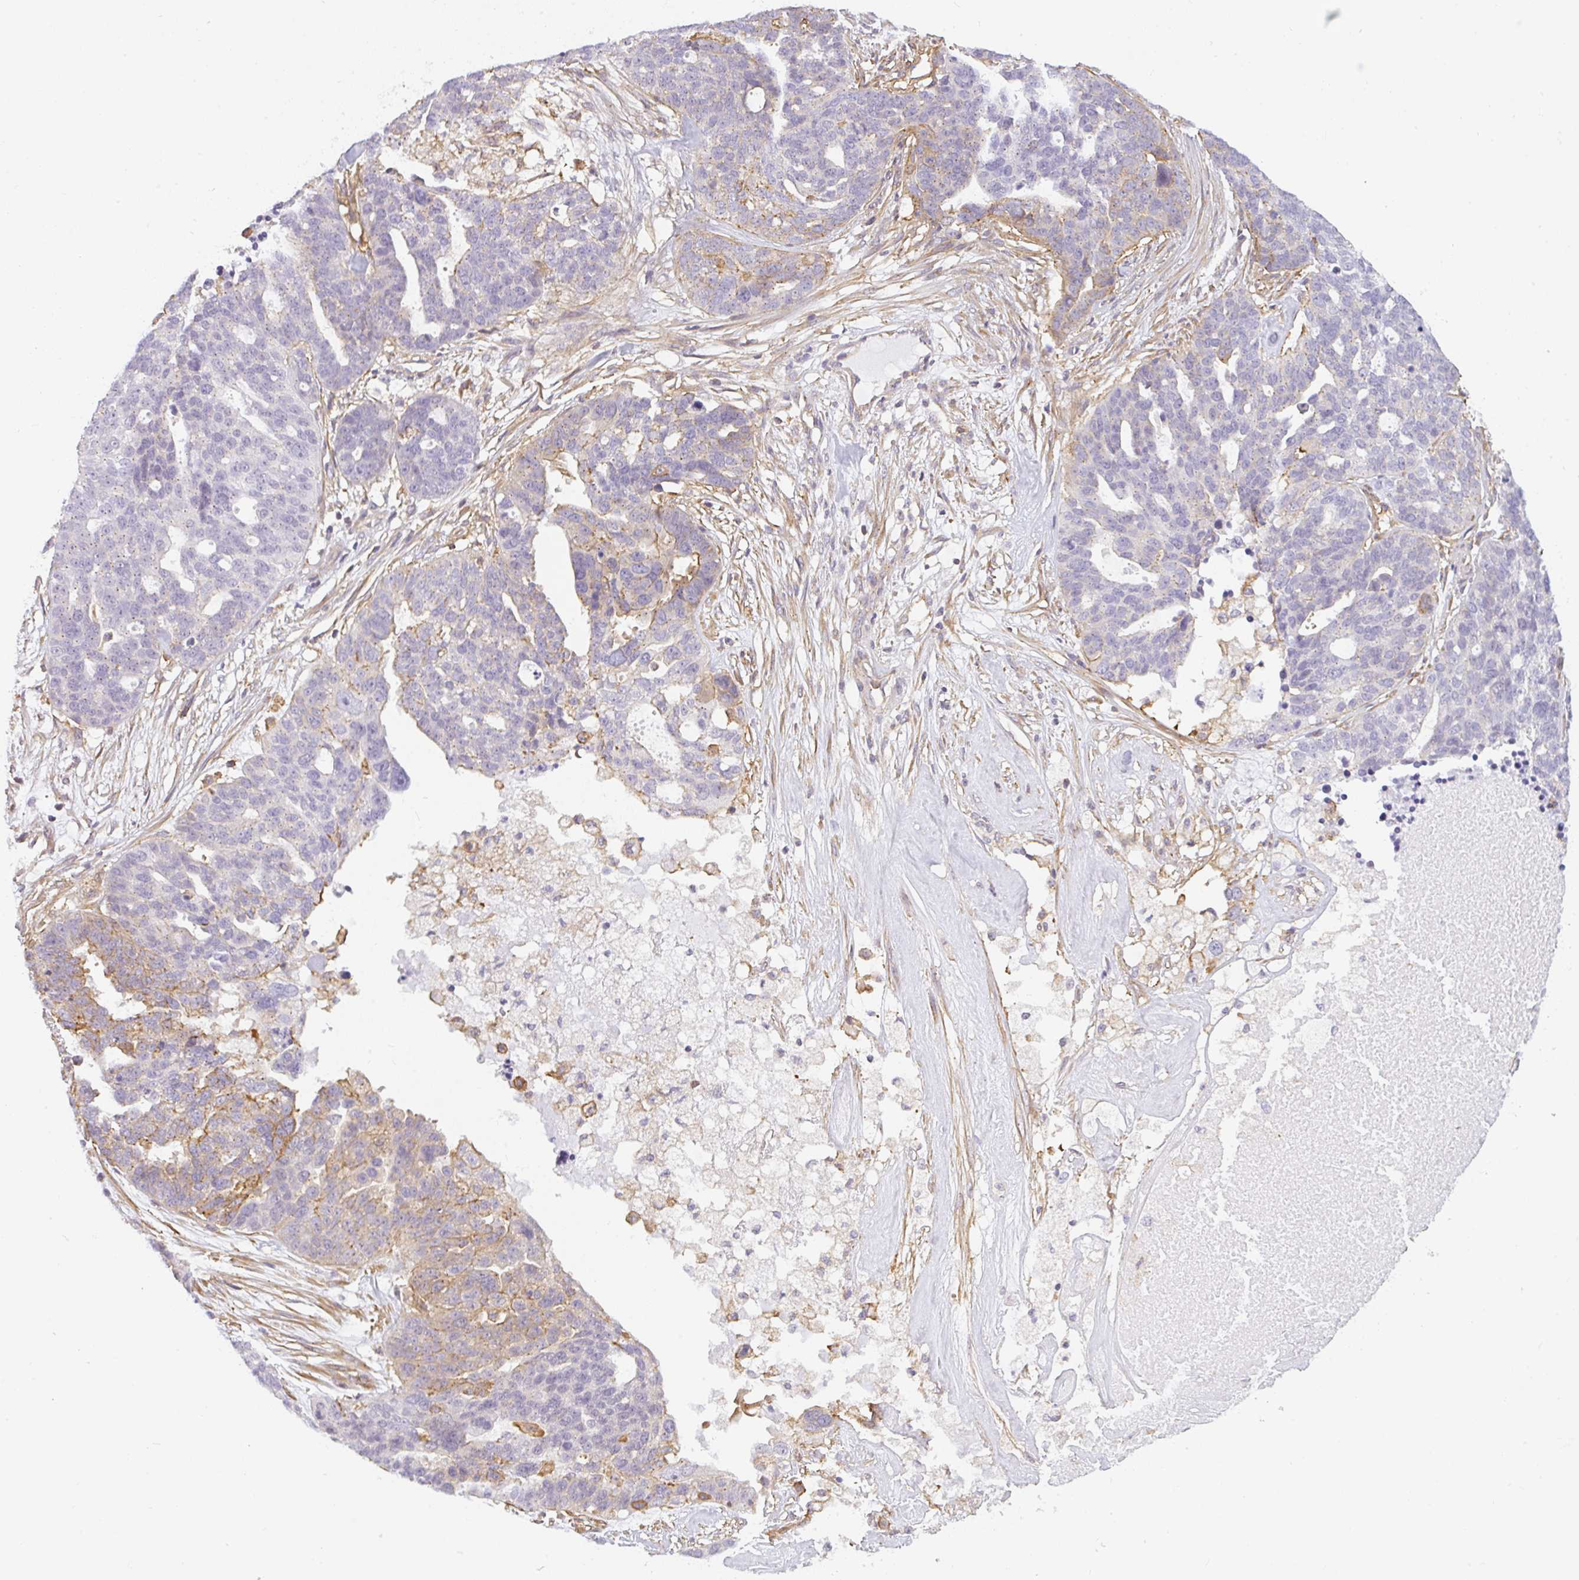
{"staining": {"intensity": "weak", "quantity": "<25%", "location": "cytoplasmic/membranous"}, "tissue": "ovarian cancer", "cell_type": "Tumor cells", "image_type": "cancer", "snomed": [{"axis": "morphology", "description": "Cystadenocarcinoma, serous, NOS"}, {"axis": "topography", "description": "Ovary"}], "caption": "Human ovarian cancer (serous cystadenocarcinoma) stained for a protein using immunohistochemistry reveals no expression in tumor cells.", "gene": "SULF1", "patient": {"sex": "female", "age": 59}}